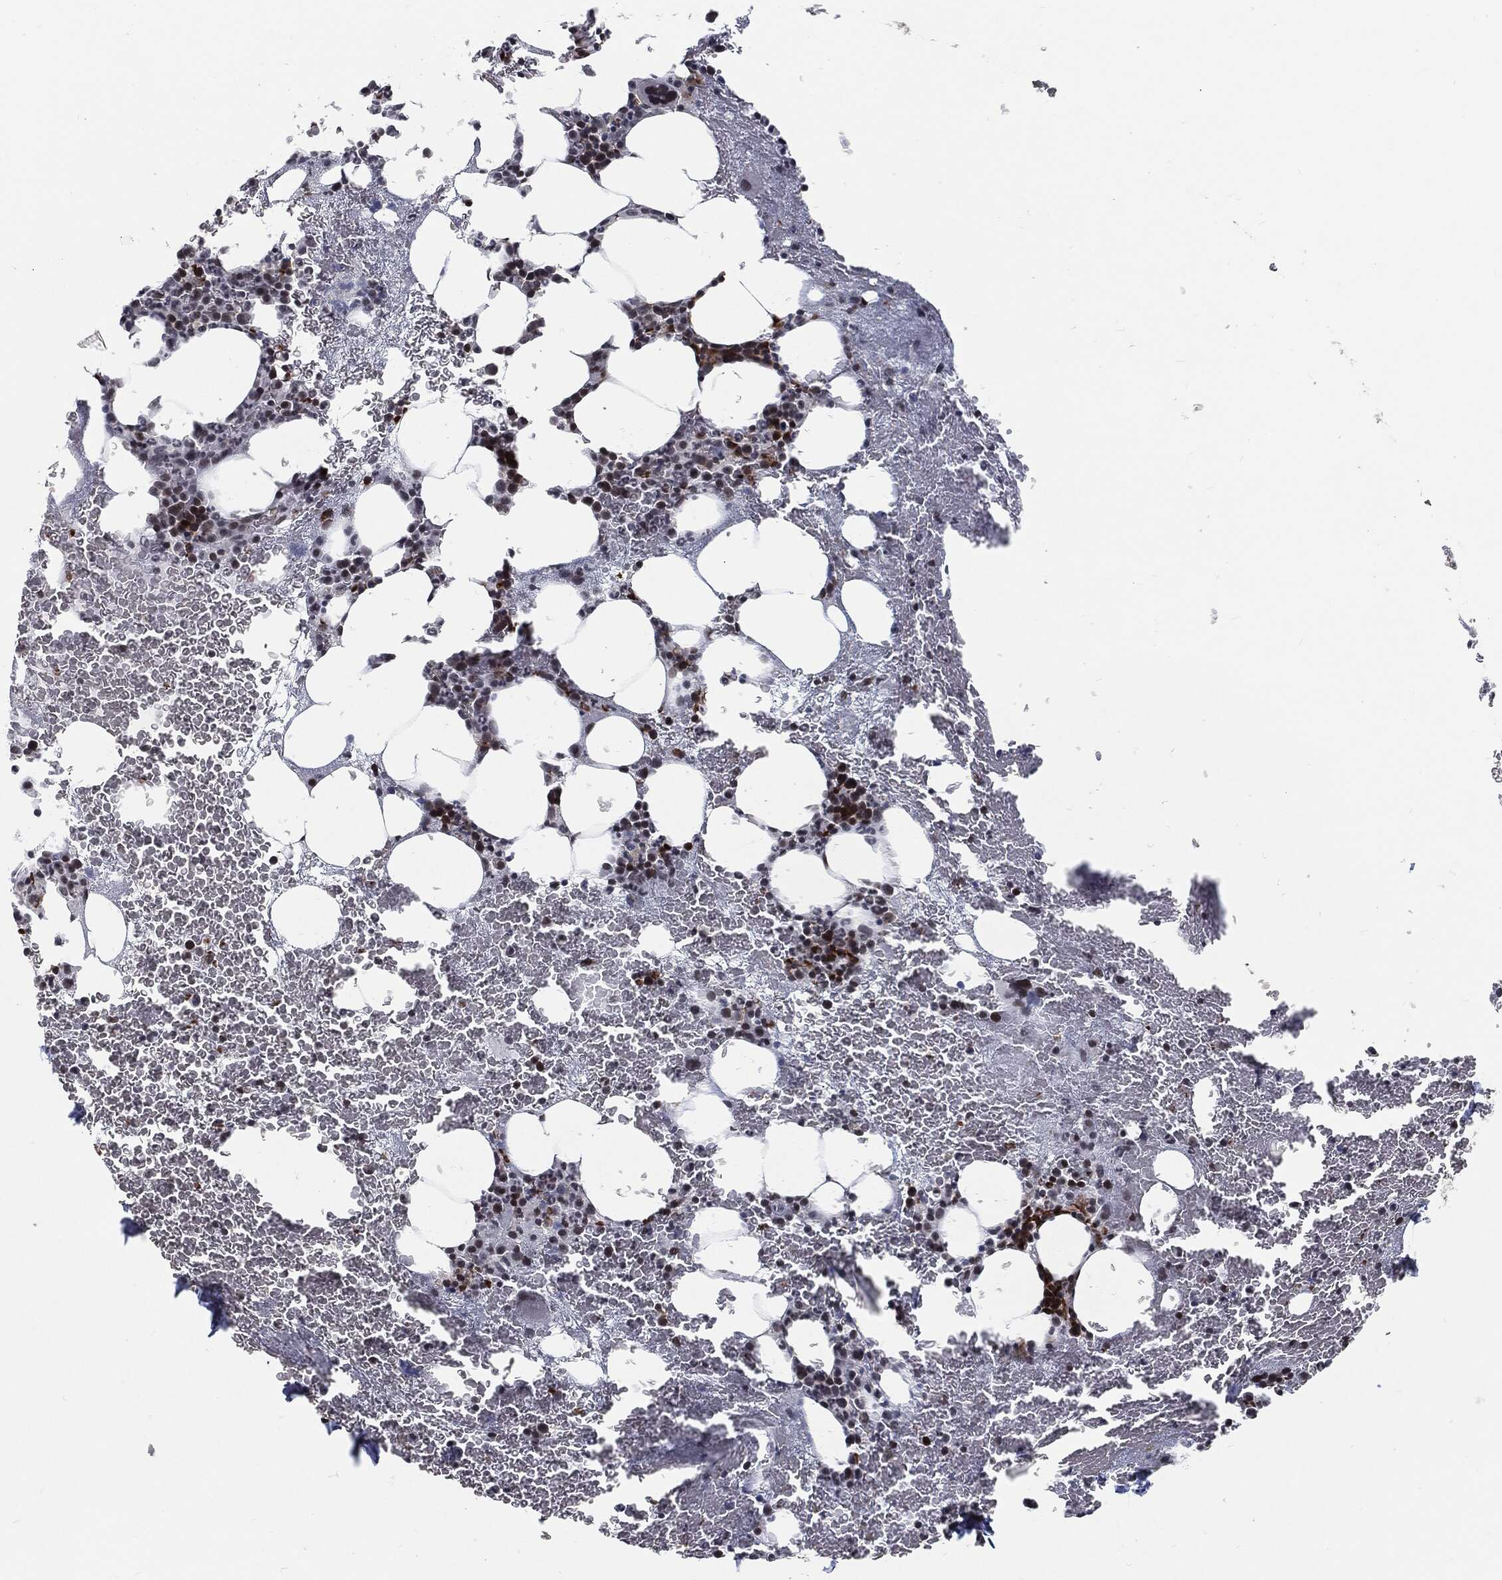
{"staining": {"intensity": "strong", "quantity": "25%-75%", "location": "nuclear"}, "tissue": "bone marrow", "cell_type": "Hematopoietic cells", "image_type": "normal", "snomed": [{"axis": "morphology", "description": "Normal tissue, NOS"}, {"axis": "topography", "description": "Bone marrow"}], "caption": "Immunohistochemistry of benign human bone marrow reveals high levels of strong nuclear positivity in about 25%-75% of hematopoietic cells. (DAB (3,3'-diaminobenzidine) IHC, brown staining for protein, blue staining for nuclei).", "gene": "ANXA1", "patient": {"sex": "male", "age": 83}}